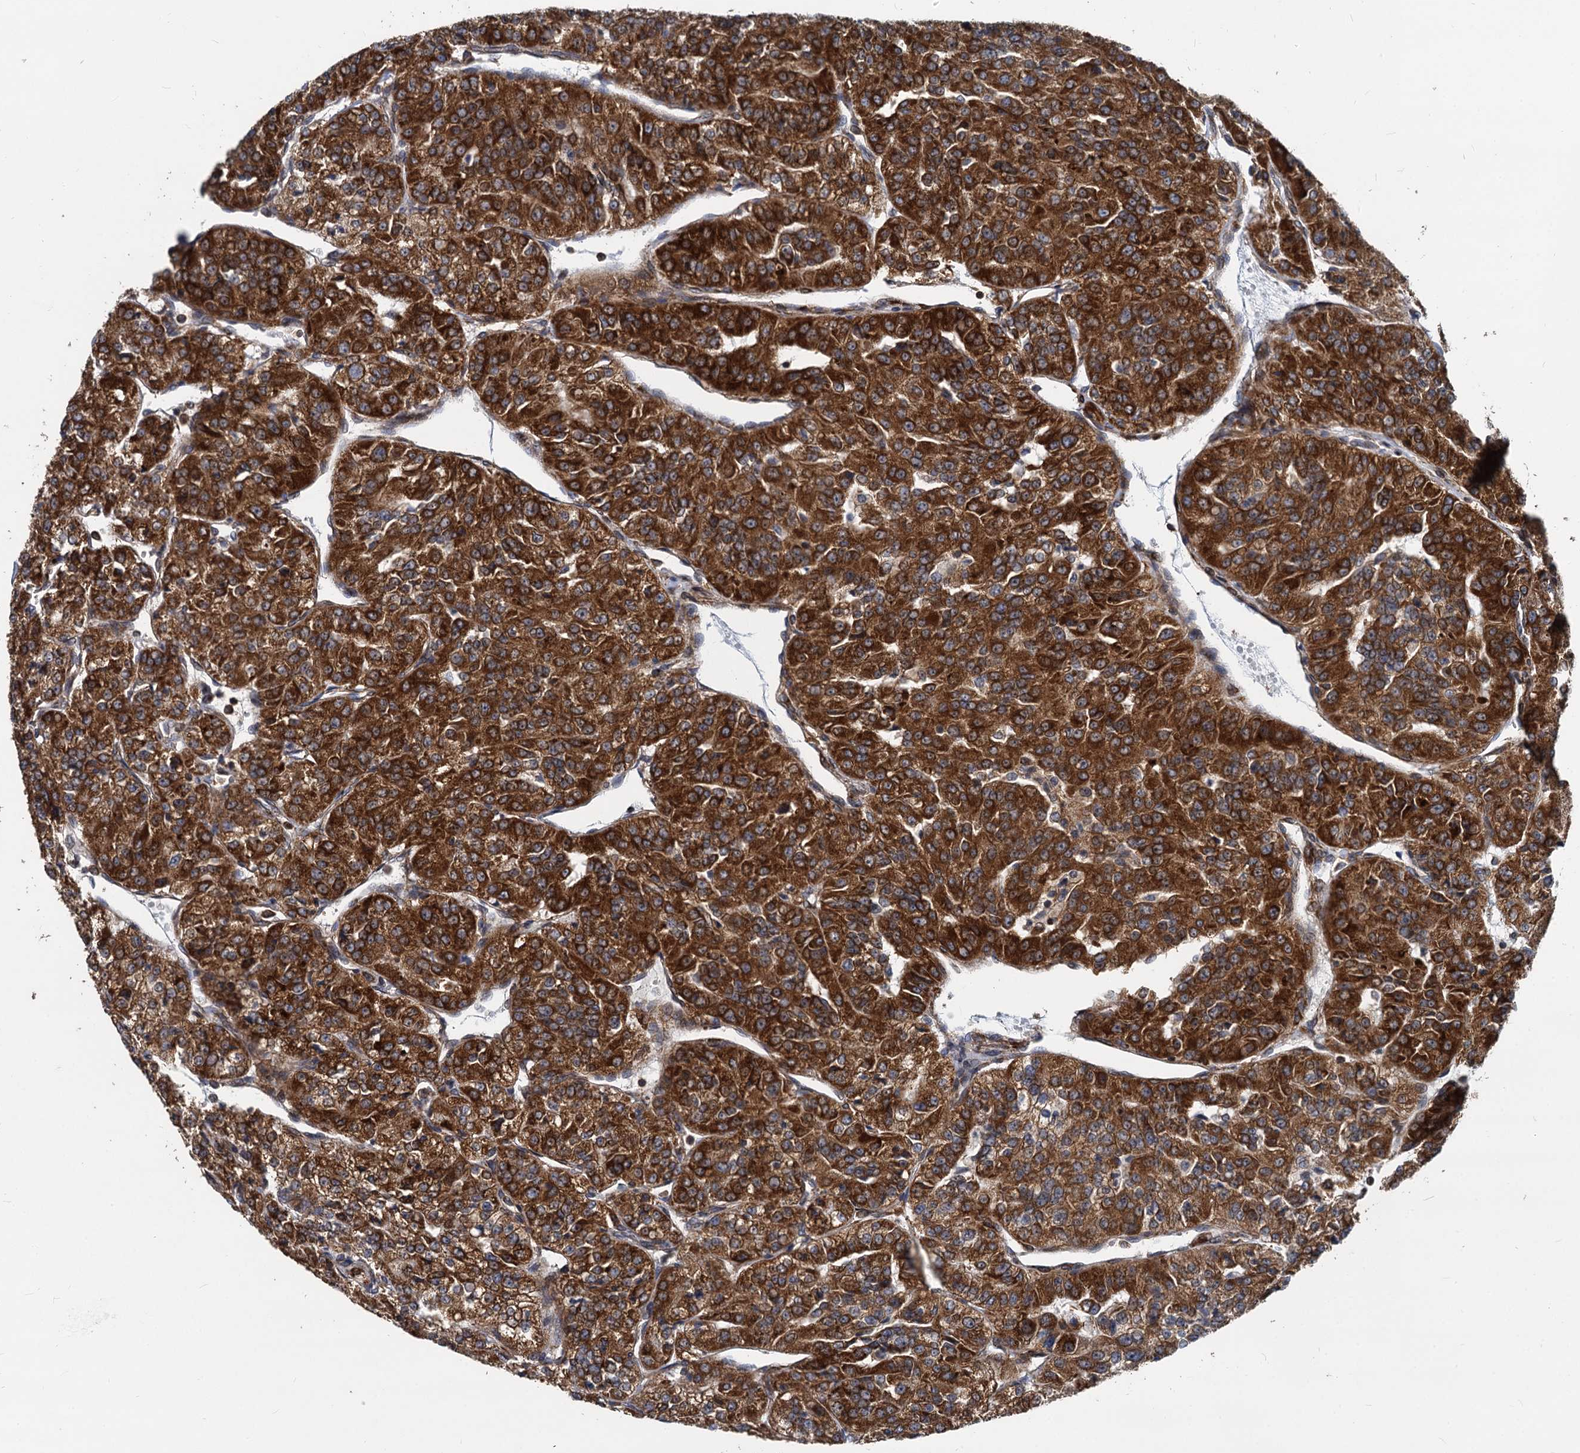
{"staining": {"intensity": "strong", "quantity": ">75%", "location": "cytoplasmic/membranous"}, "tissue": "renal cancer", "cell_type": "Tumor cells", "image_type": "cancer", "snomed": [{"axis": "morphology", "description": "Adenocarcinoma, NOS"}, {"axis": "topography", "description": "Kidney"}], "caption": "The photomicrograph reveals immunohistochemical staining of renal adenocarcinoma. There is strong cytoplasmic/membranous expression is present in approximately >75% of tumor cells.", "gene": "STIM1", "patient": {"sex": "female", "age": 63}}